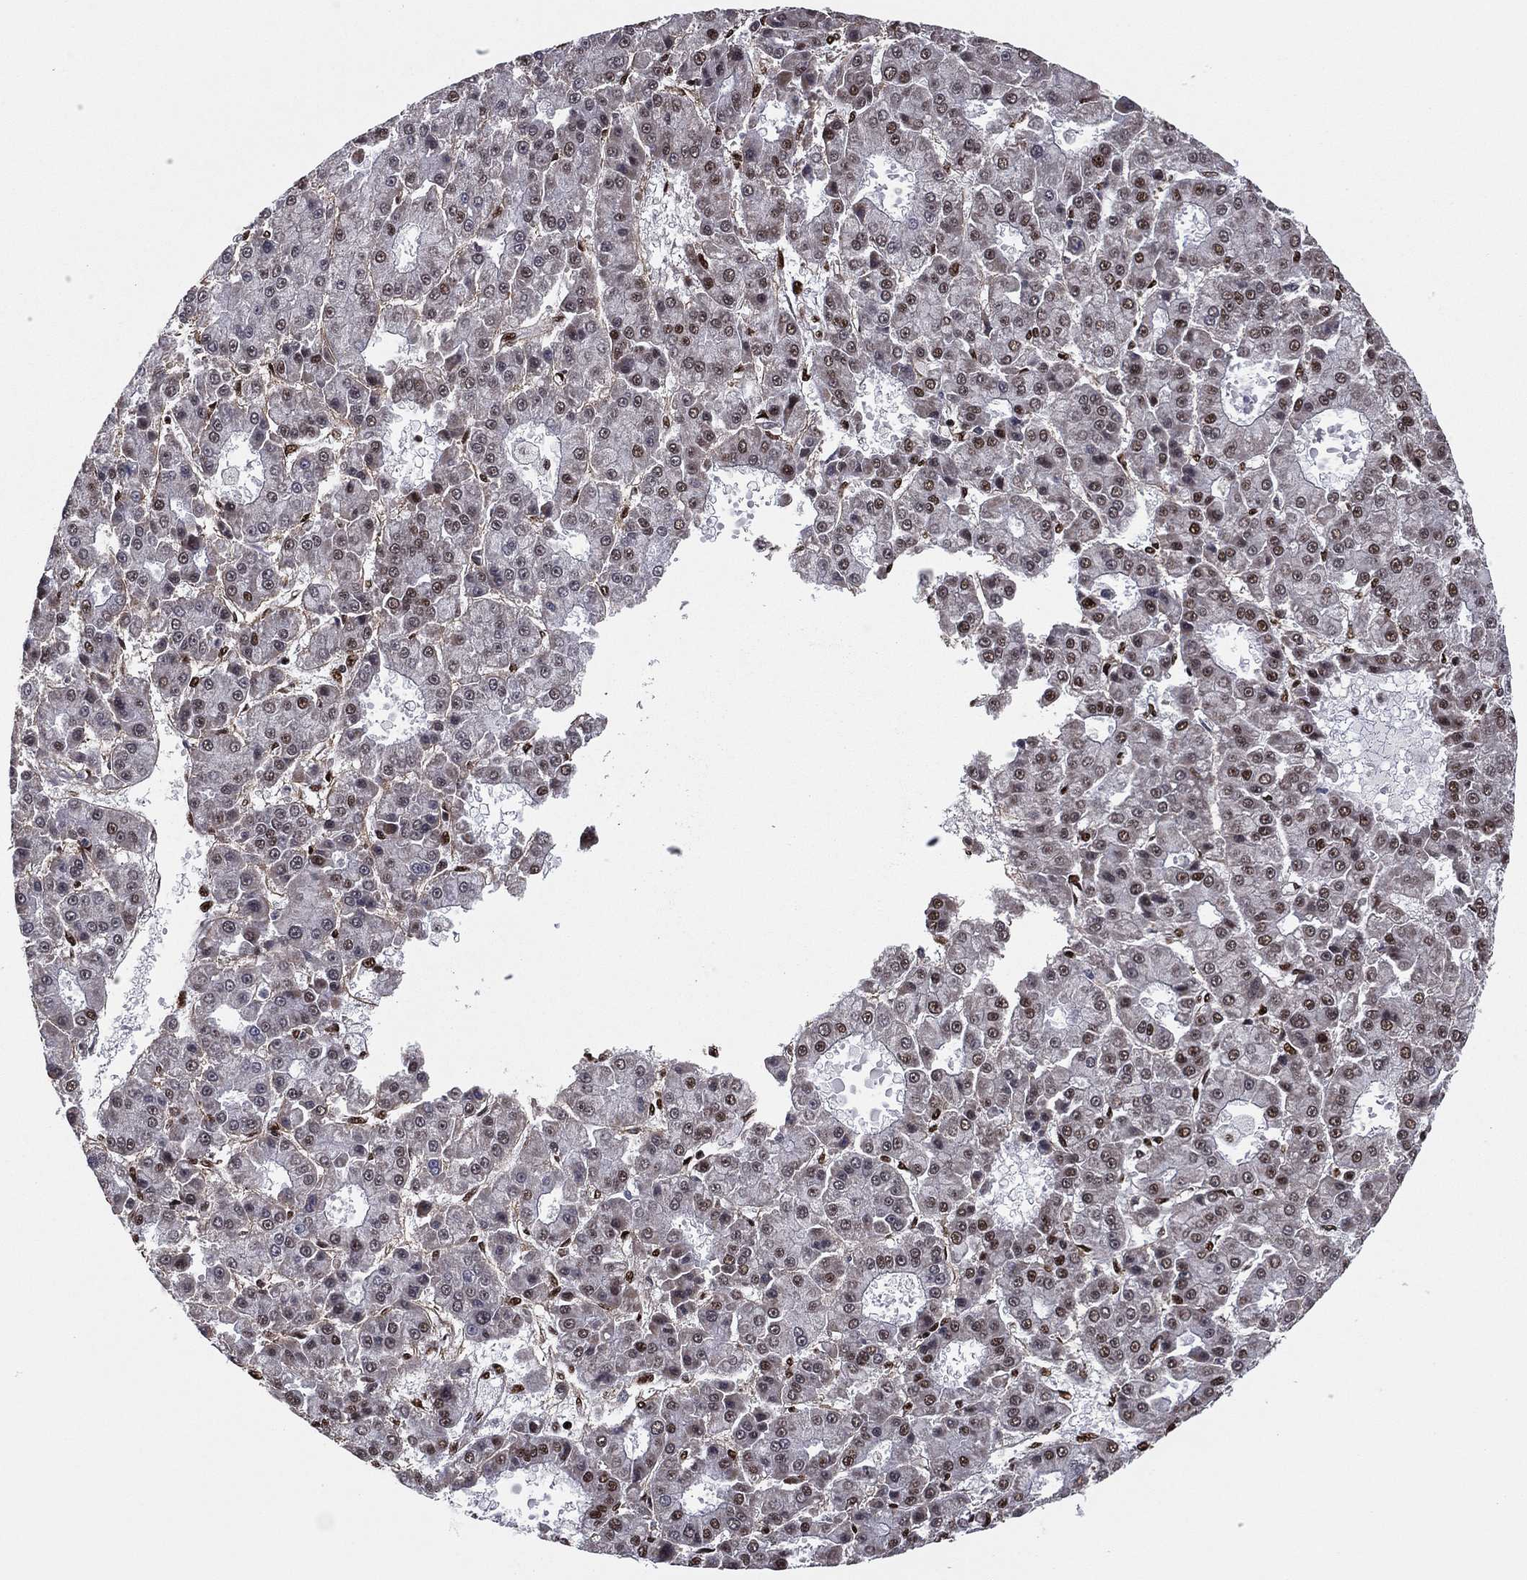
{"staining": {"intensity": "moderate", "quantity": "25%-75%", "location": "nuclear"}, "tissue": "liver cancer", "cell_type": "Tumor cells", "image_type": "cancer", "snomed": [{"axis": "morphology", "description": "Carcinoma, Hepatocellular, NOS"}, {"axis": "topography", "description": "Liver"}], "caption": "Immunohistochemical staining of liver cancer (hepatocellular carcinoma) demonstrates medium levels of moderate nuclear staining in about 25%-75% of tumor cells. The protein is stained brown, and the nuclei are stained in blue (DAB (3,3'-diaminobenzidine) IHC with brightfield microscopy, high magnification).", "gene": "TP53BP1", "patient": {"sex": "male", "age": 70}}